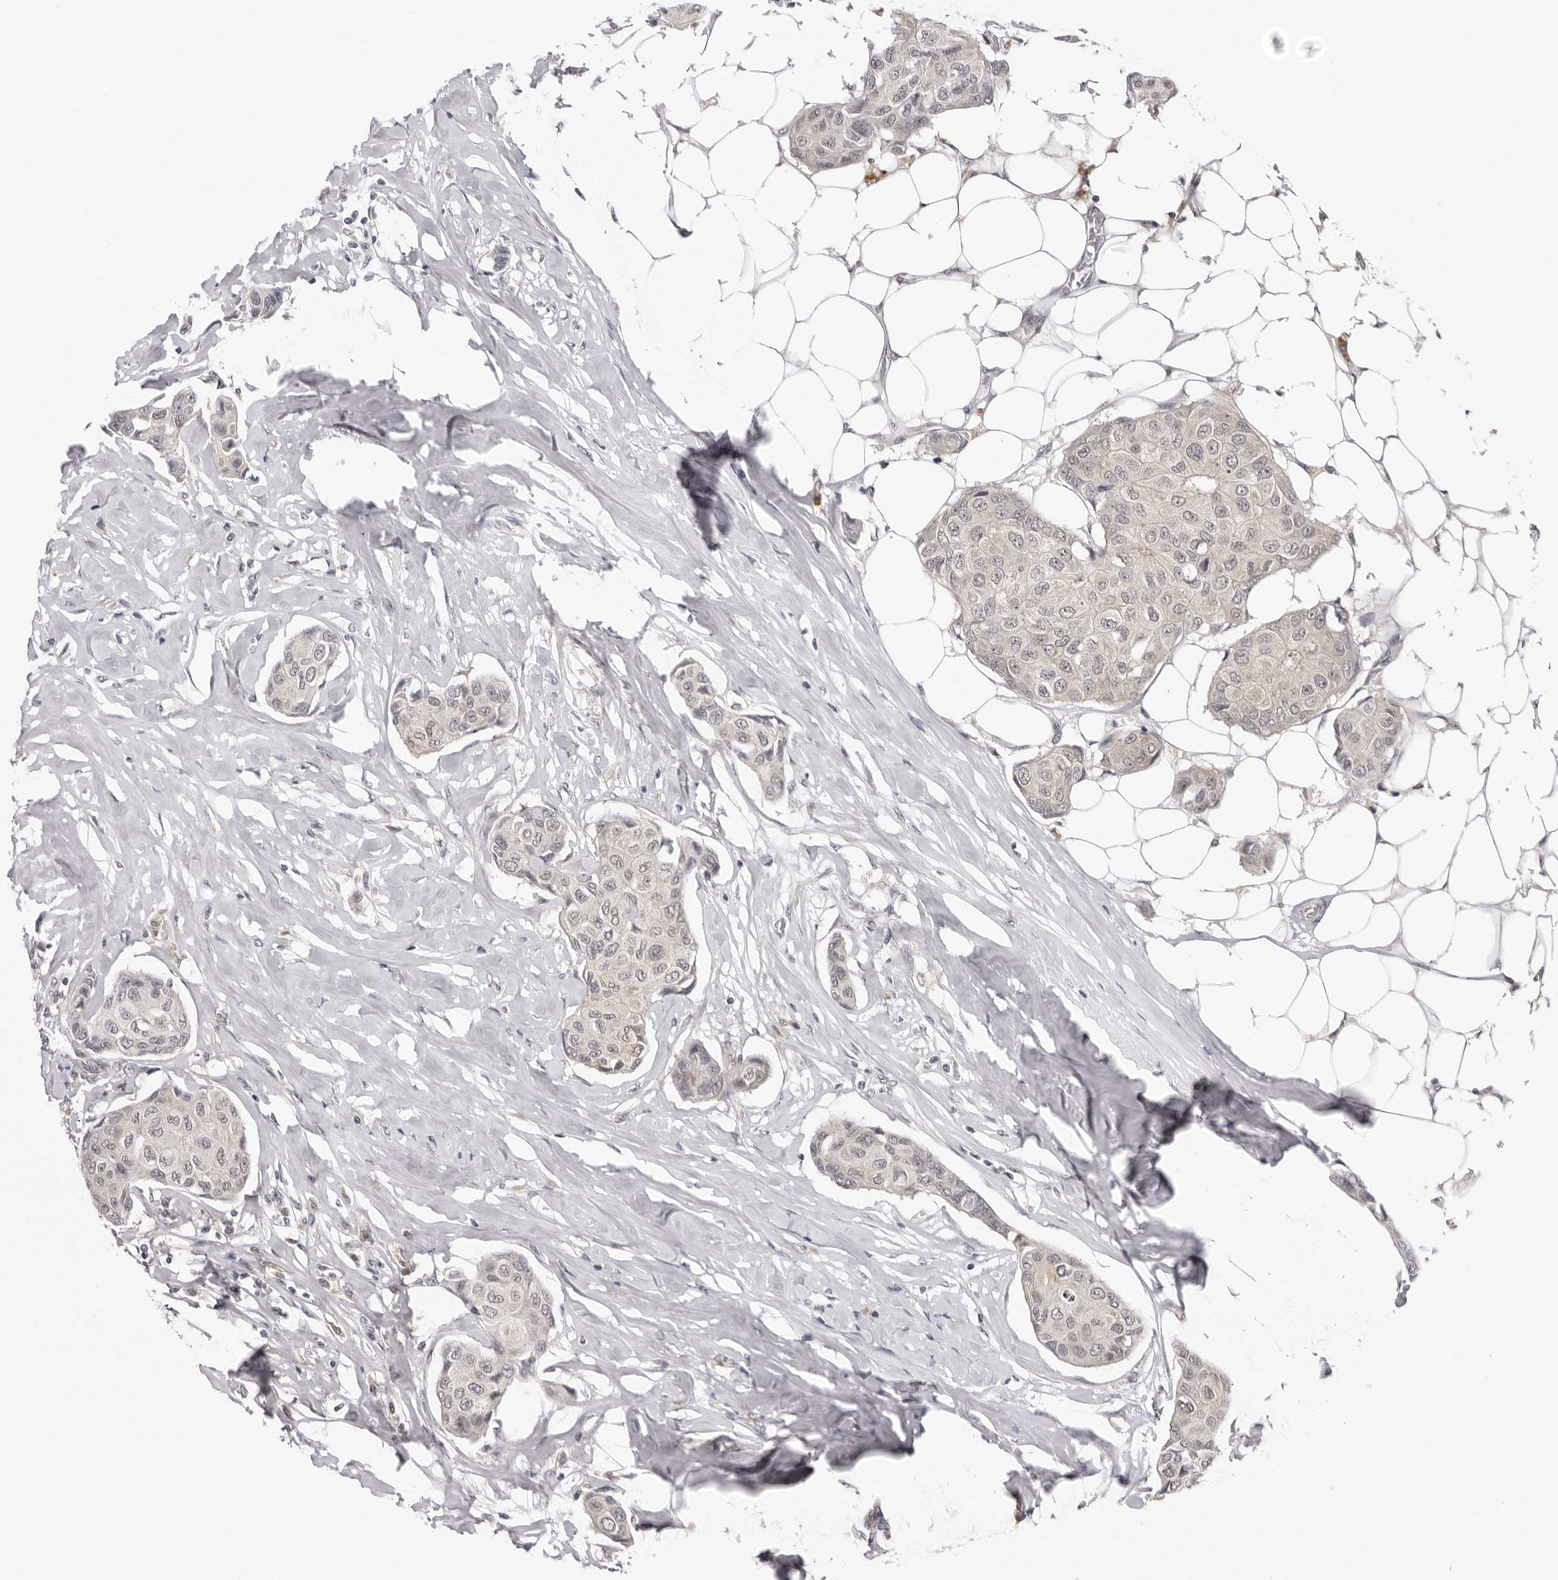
{"staining": {"intensity": "weak", "quantity": "<25%", "location": "nuclear"}, "tissue": "breast cancer", "cell_type": "Tumor cells", "image_type": "cancer", "snomed": [{"axis": "morphology", "description": "Duct carcinoma"}, {"axis": "topography", "description": "Breast"}], "caption": "IHC of human breast cancer (intraductal carcinoma) shows no expression in tumor cells.", "gene": "PRUNE1", "patient": {"sex": "female", "age": 80}}